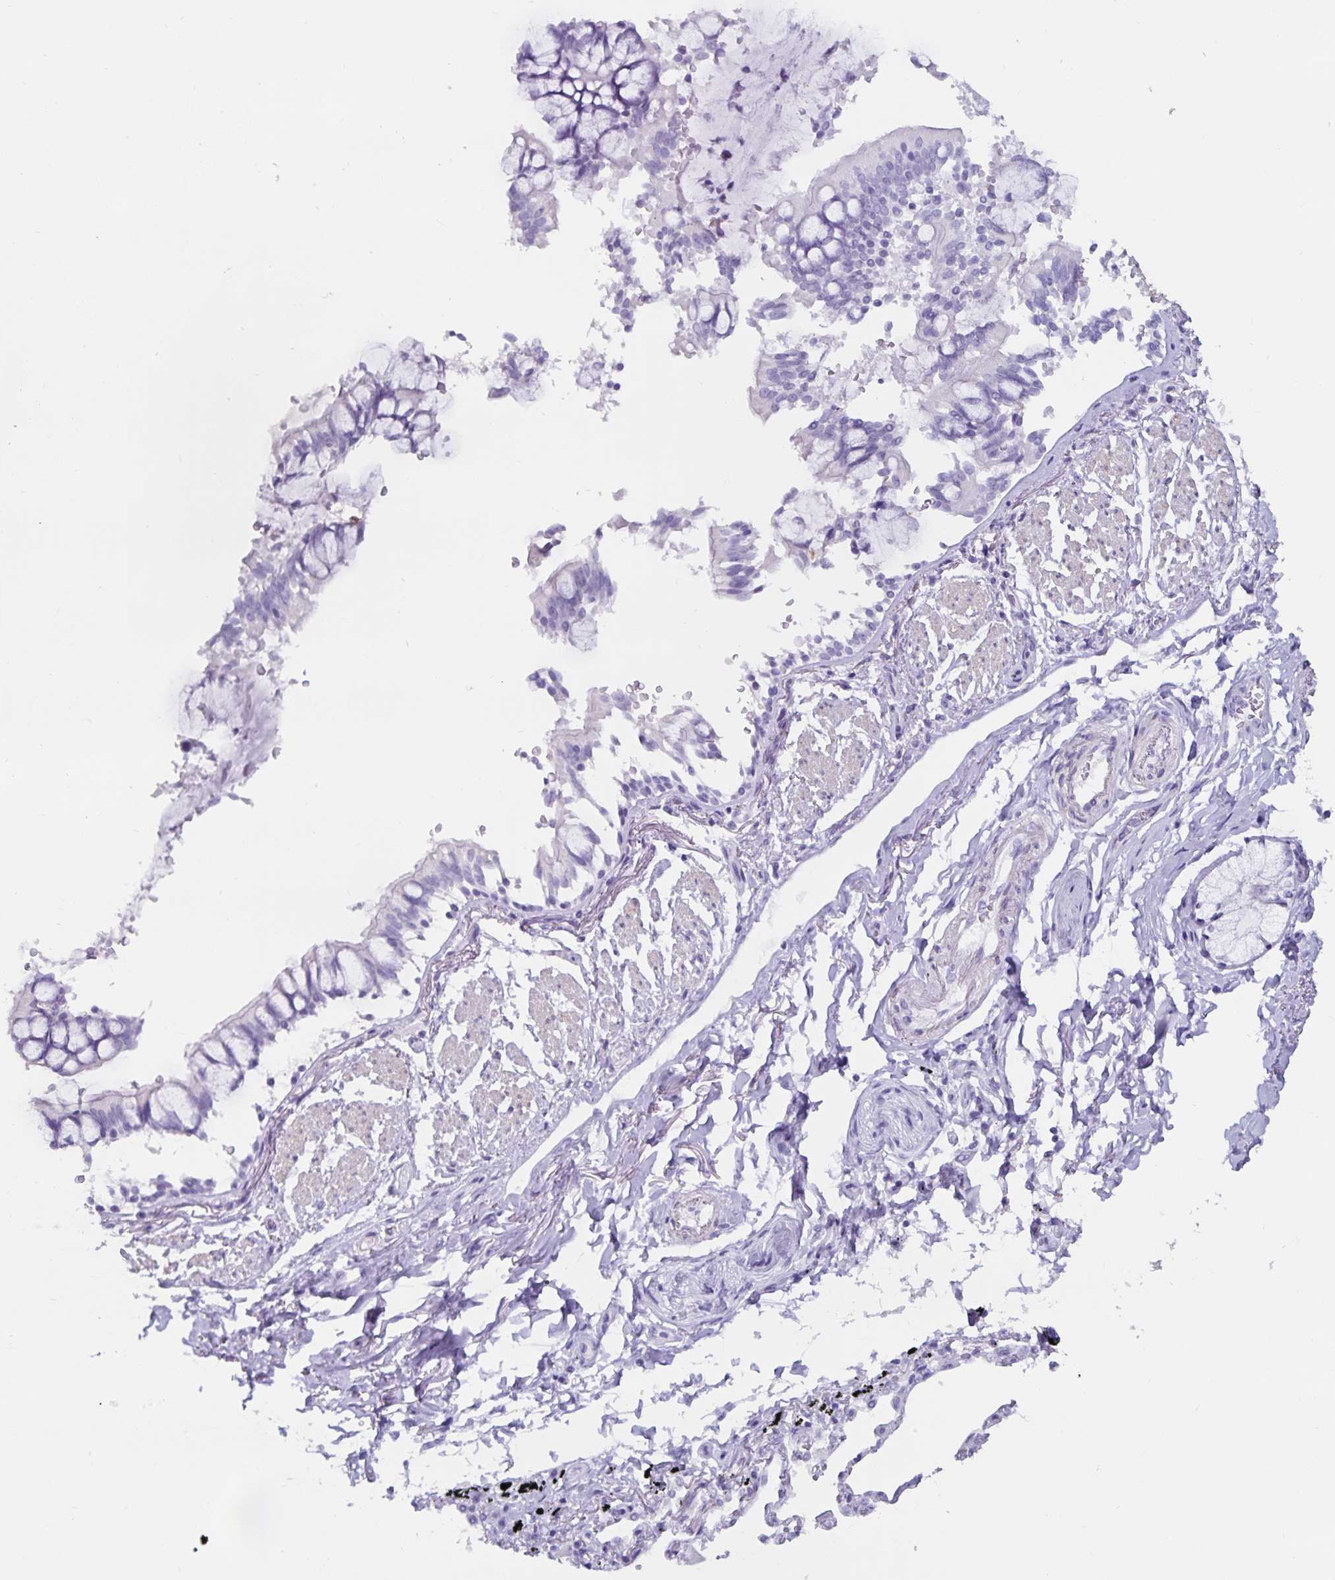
{"staining": {"intensity": "negative", "quantity": "none", "location": "none"}, "tissue": "bronchus", "cell_type": "Respiratory epithelial cells", "image_type": "normal", "snomed": [{"axis": "morphology", "description": "Normal tissue, NOS"}, {"axis": "topography", "description": "Bronchus"}], "caption": "Immunohistochemistry (IHC) of benign bronchus exhibits no positivity in respiratory epithelial cells.", "gene": "GPR137", "patient": {"sex": "male", "age": 70}}